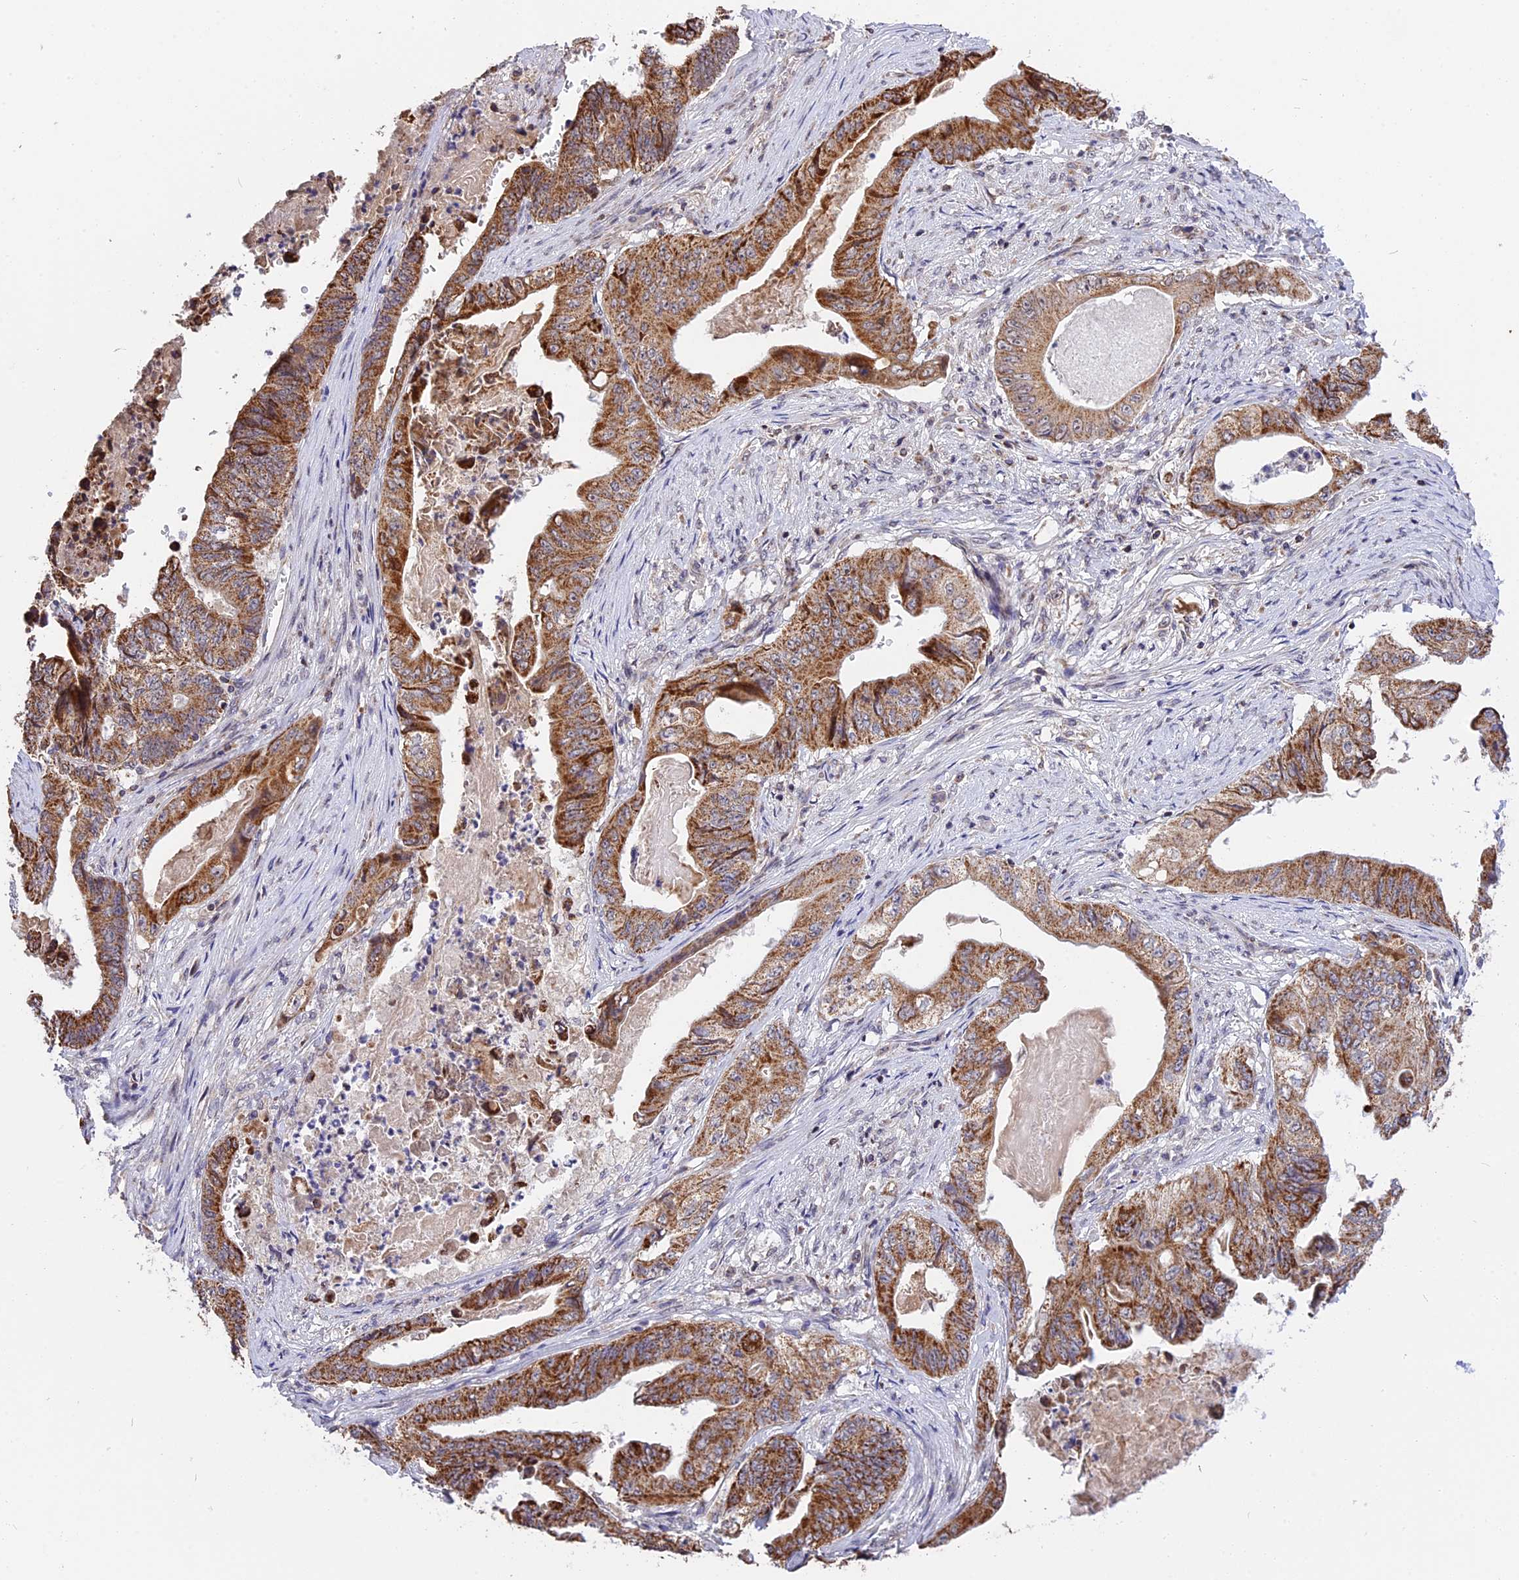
{"staining": {"intensity": "strong", "quantity": ">75%", "location": "cytoplasmic/membranous"}, "tissue": "stomach cancer", "cell_type": "Tumor cells", "image_type": "cancer", "snomed": [{"axis": "morphology", "description": "Adenocarcinoma, NOS"}, {"axis": "topography", "description": "Stomach"}], "caption": "Tumor cells display high levels of strong cytoplasmic/membranous positivity in approximately >75% of cells in stomach cancer (adenocarcinoma). Nuclei are stained in blue.", "gene": "RERGL", "patient": {"sex": "female", "age": 73}}